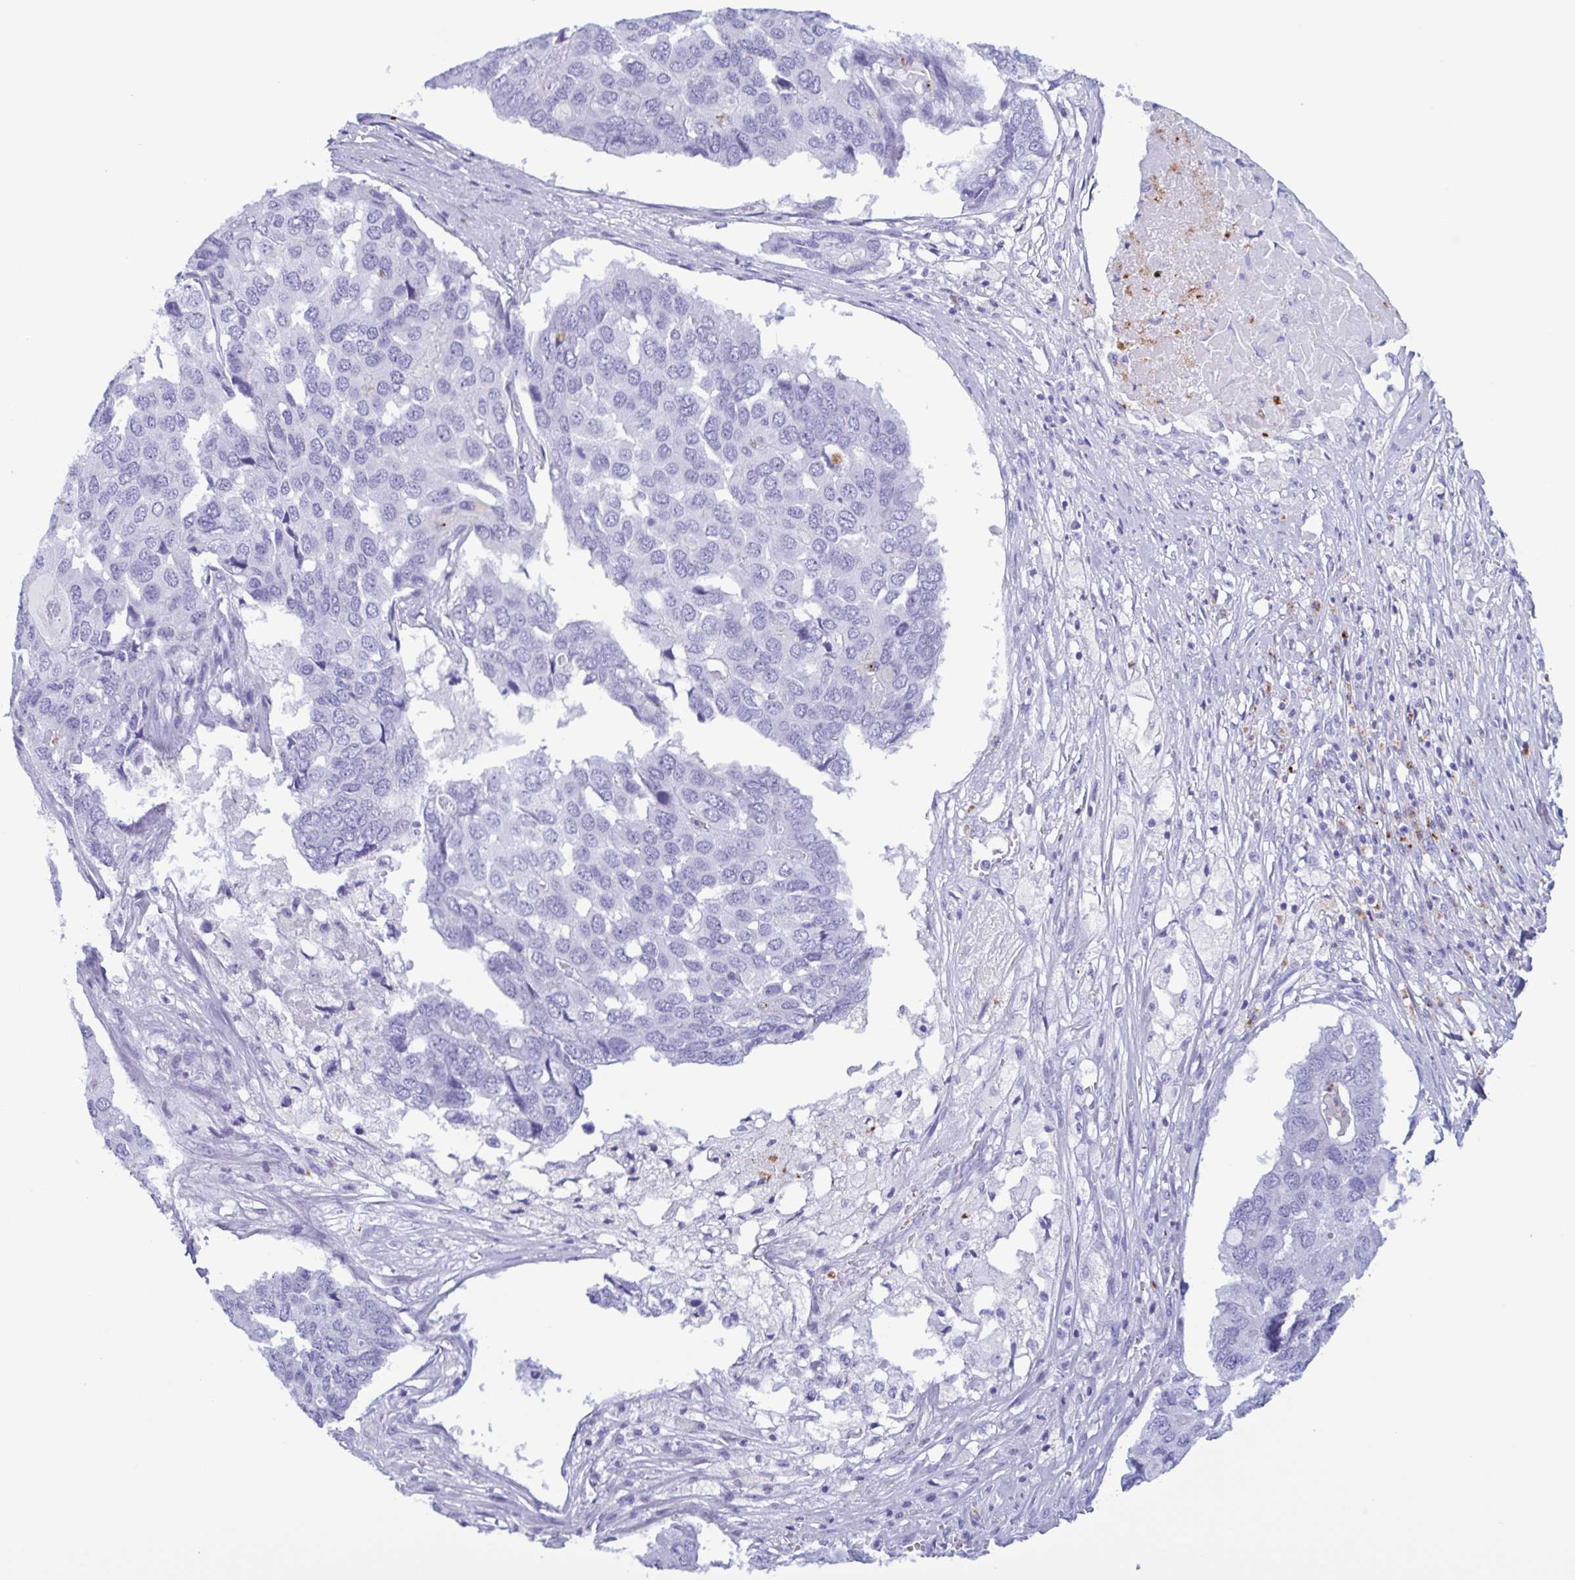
{"staining": {"intensity": "negative", "quantity": "none", "location": "none"}, "tissue": "pancreatic cancer", "cell_type": "Tumor cells", "image_type": "cancer", "snomed": [{"axis": "morphology", "description": "Adenocarcinoma, NOS"}, {"axis": "topography", "description": "Pancreas"}], "caption": "Protein analysis of pancreatic cancer (adenocarcinoma) exhibits no significant positivity in tumor cells.", "gene": "LTF", "patient": {"sex": "male", "age": 50}}